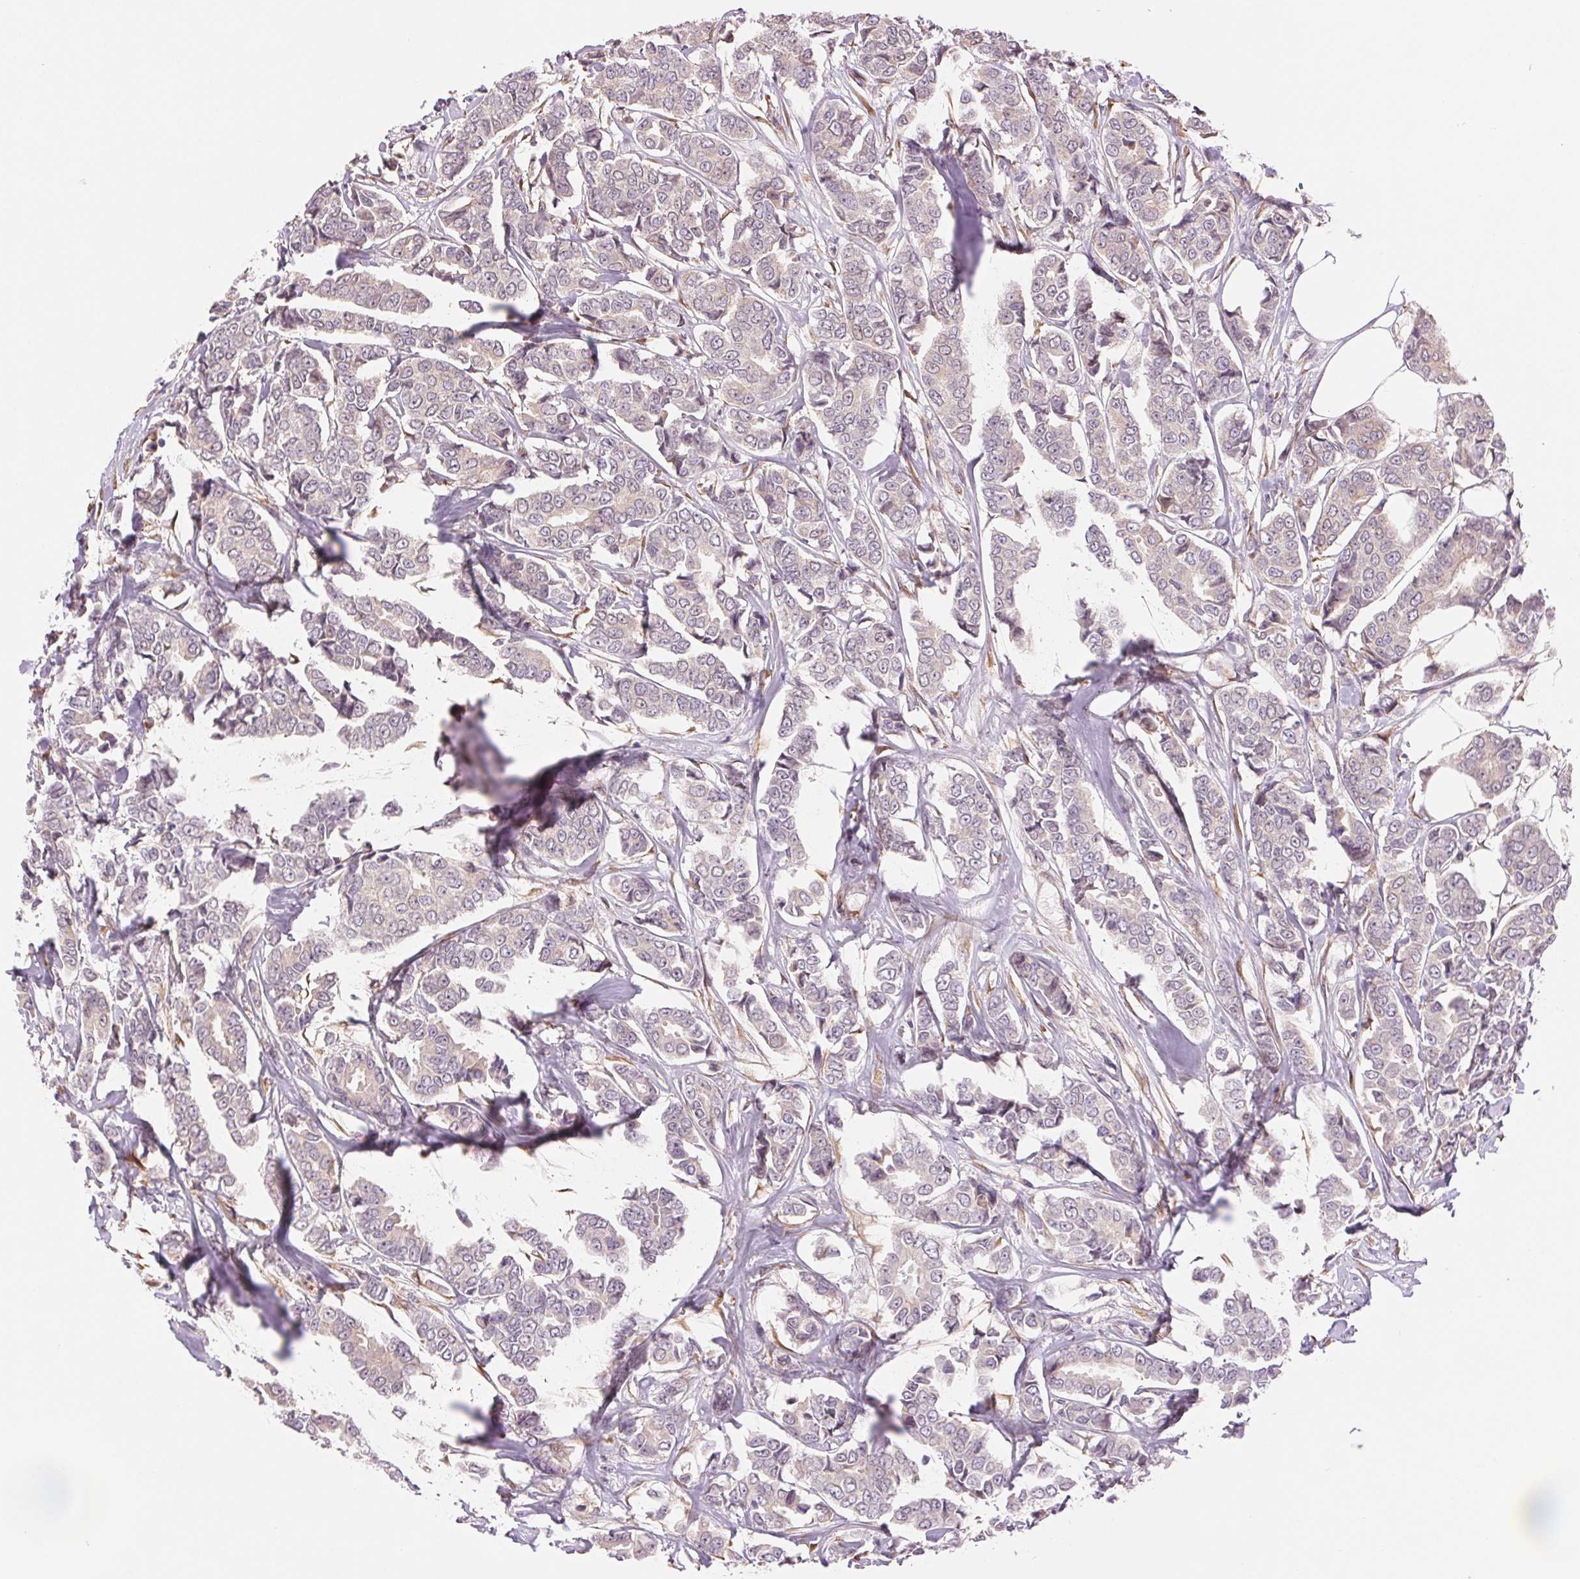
{"staining": {"intensity": "negative", "quantity": "none", "location": "none"}, "tissue": "breast cancer", "cell_type": "Tumor cells", "image_type": "cancer", "snomed": [{"axis": "morphology", "description": "Duct carcinoma"}, {"axis": "topography", "description": "Breast"}], "caption": "Immunohistochemical staining of invasive ductal carcinoma (breast) reveals no significant expression in tumor cells. (Immunohistochemistry (ihc), brightfield microscopy, high magnification).", "gene": "METTL17", "patient": {"sex": "female", "age": 94}}